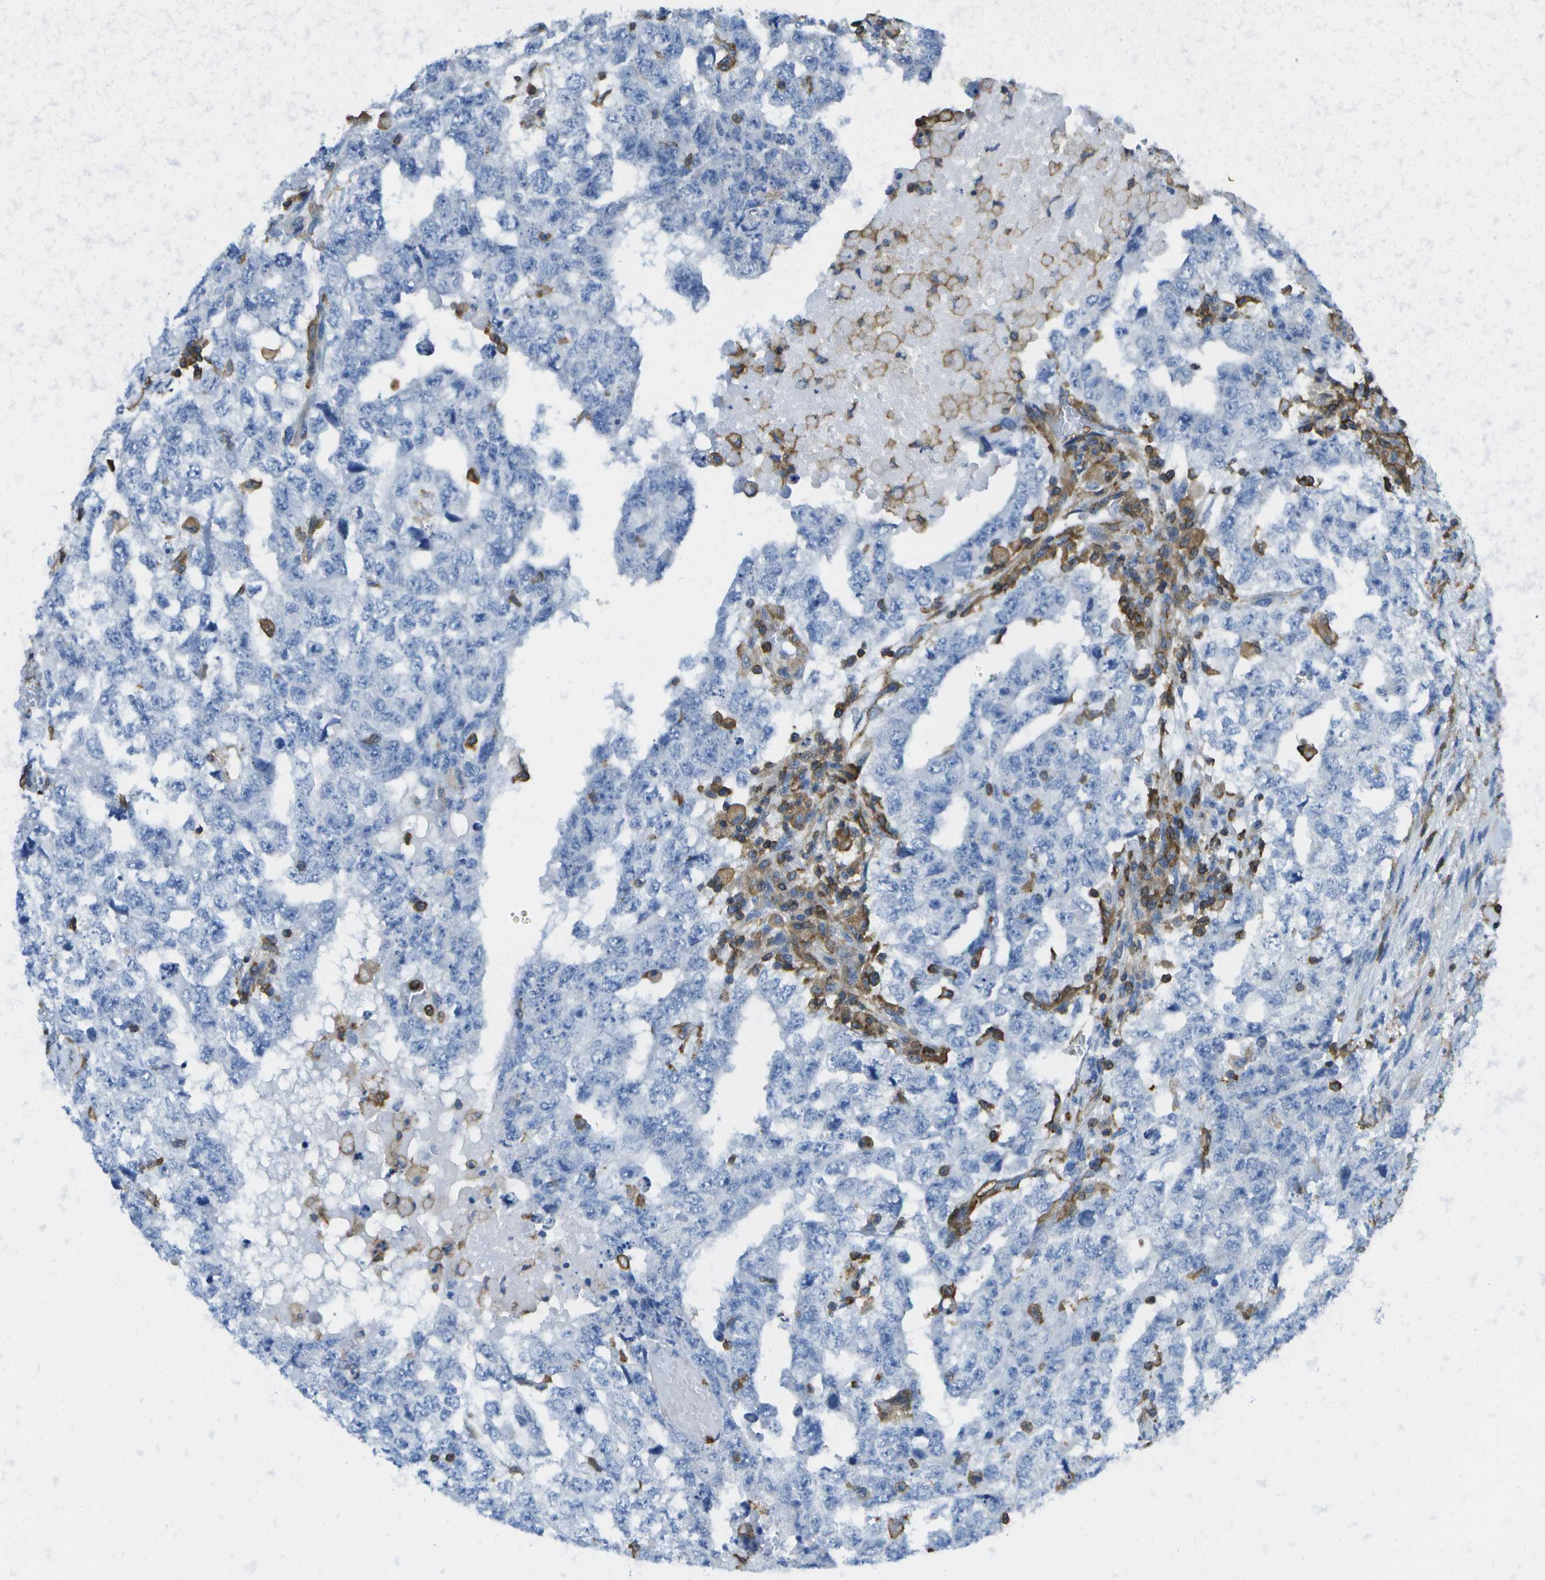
{"staining": {"intensity": "negative", "quantity": "none", "location": "none"}, "tissue": "testis cancer", "cell_type": "Tumor cells", "image_type": "cancer", "snomed": [{"axis": "morphology", "description": "Carcinoma, Embryonal, NOS"}, {"axis": "topography", "description": "Testis"}], "caption": "Protein analysis of testis cancer demonstrates no significant expression in tumor cells.", "gene": "RCSD1", "patient": {"sex": "male", "age": 36}}